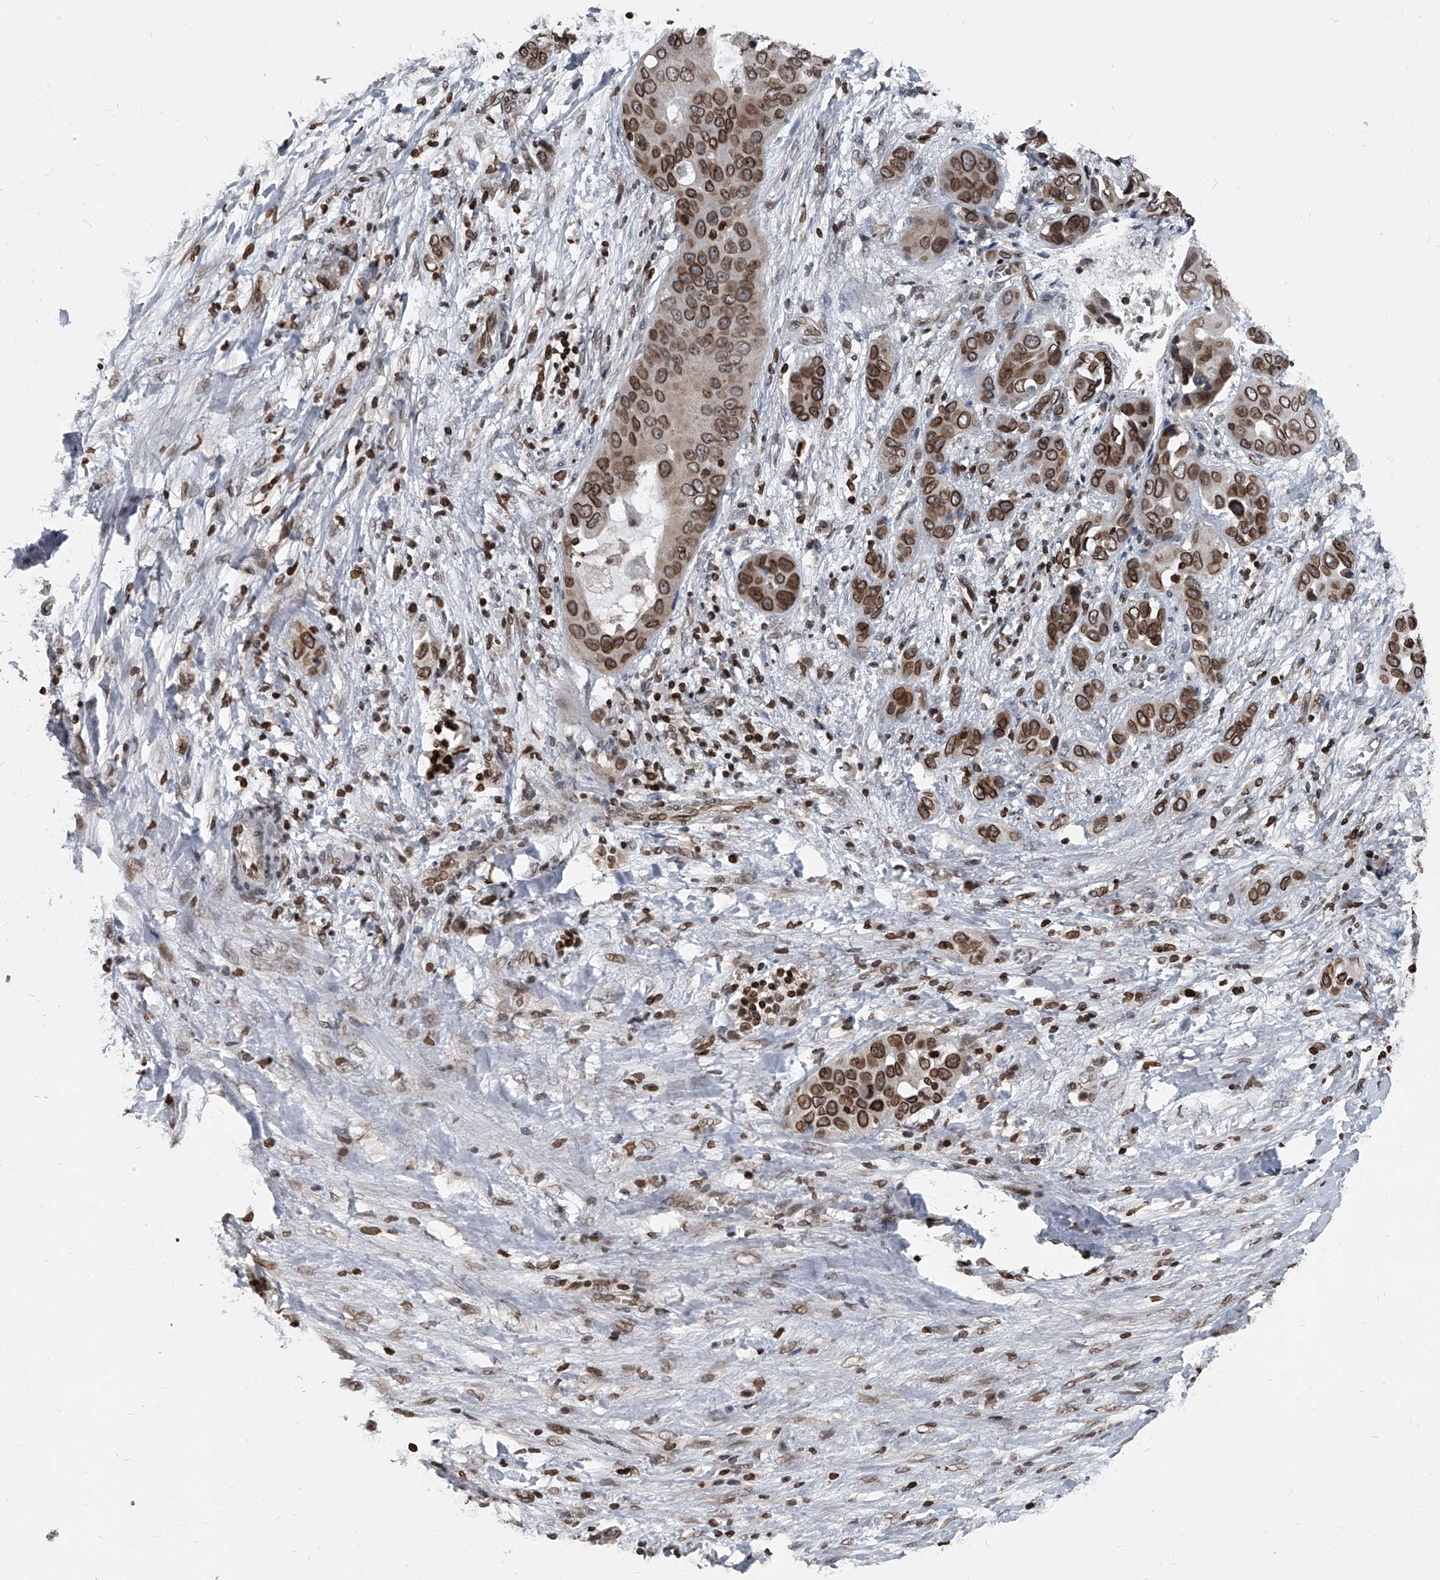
{"staining": {"intensity": "strong", "quantity": ">75%", "location": "cytoplasmic/membranous,nuclear"}, "tissue": "liver cancer", "cell_type": "Tumor cells", "image_type": "cancer", "snomed": [{"axis": "morphology", "description": "Cholangiocarcinoma"}, {"axis": "topography", "description": "Liver"}], "caption": "Strong cytoplasmic/membranous and nuclear expression is identified in approximately >75% of tumor cells in liver cholangiocarcinoma. The protein is stained brown, and the nuclei are stained in blue (DAB IHC with brightfield microscopy, high magnification).", "gene": "PHF20", "patient": {"sex": "female", "age": 52}}